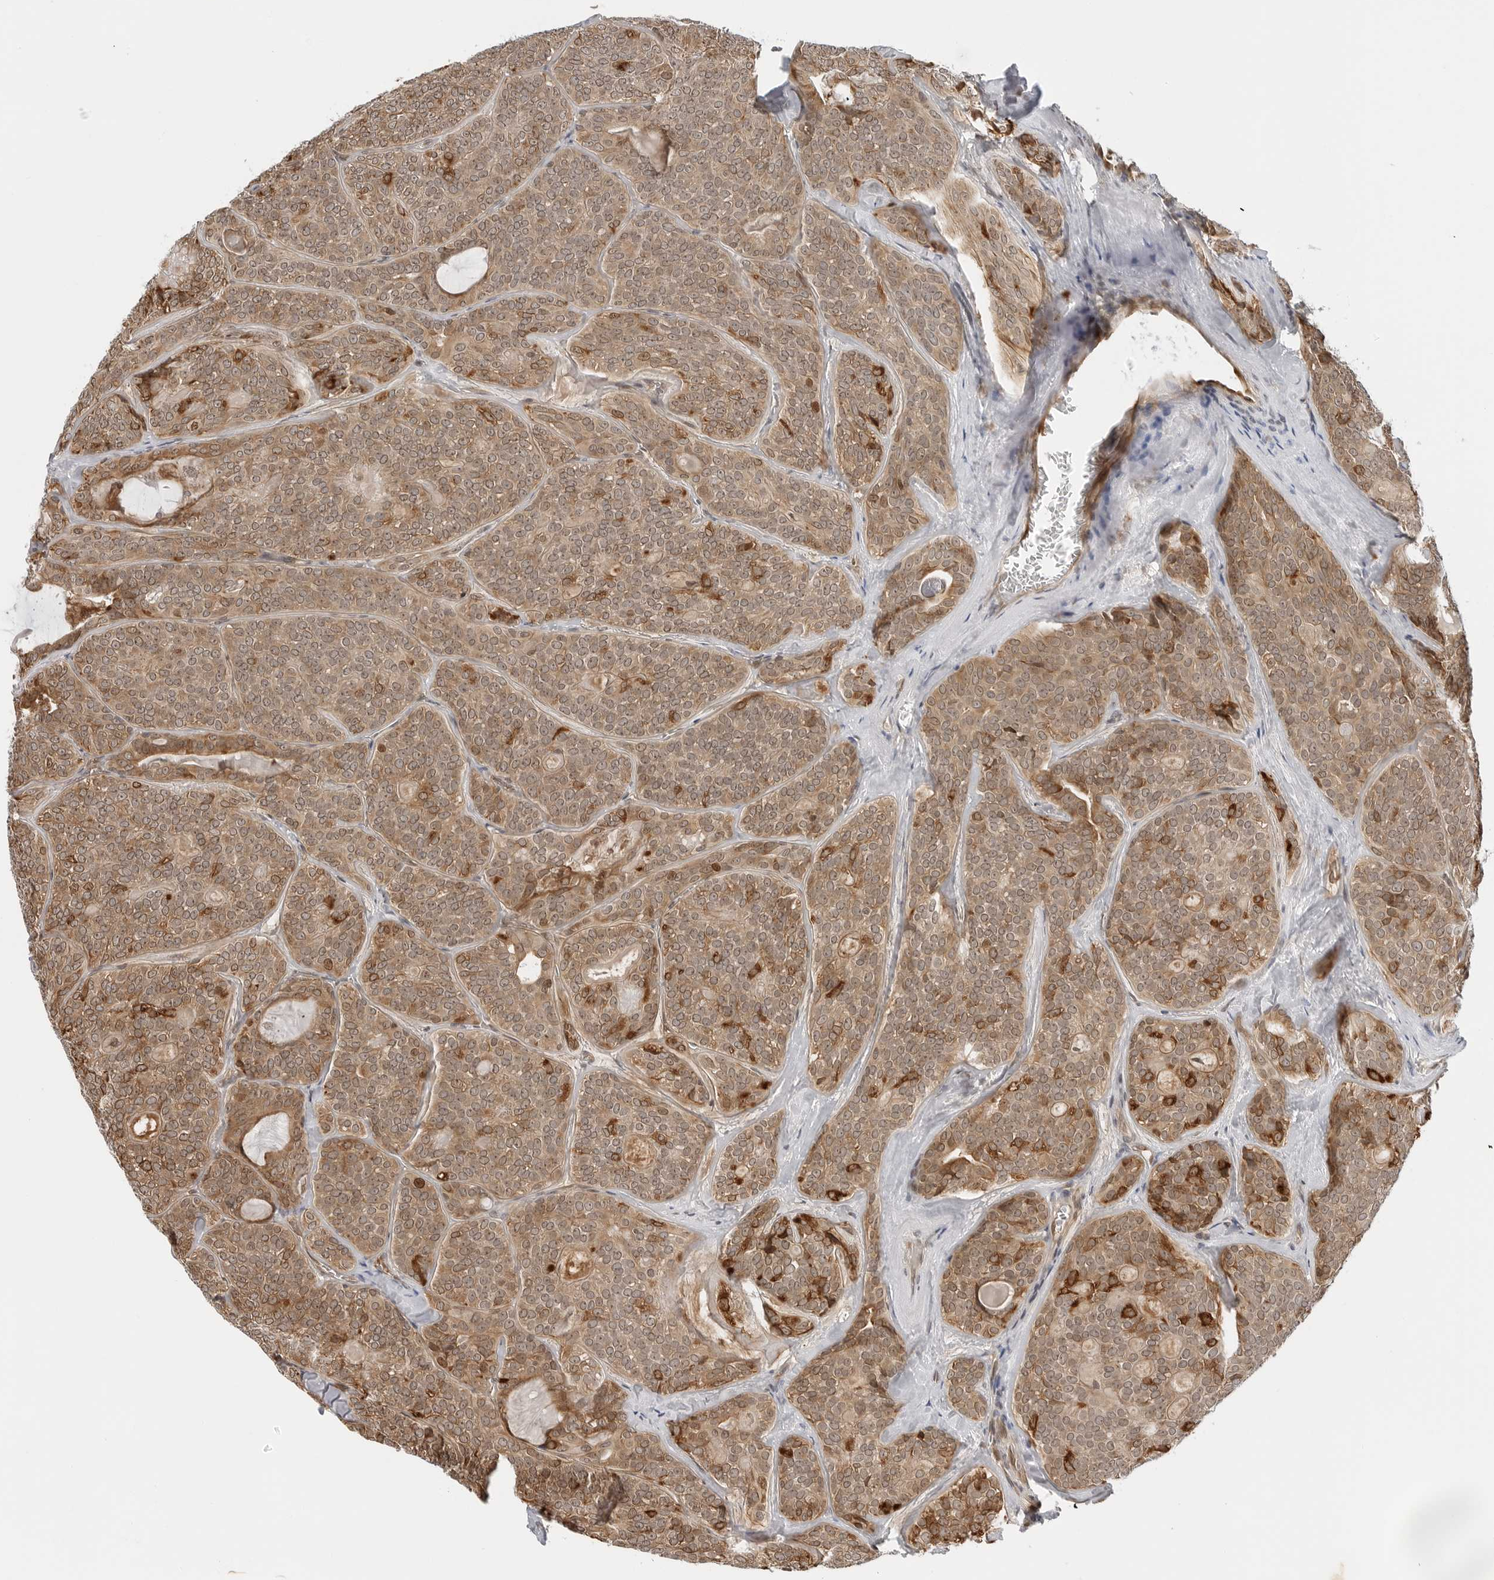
{"staining": {"intensity": "moderate", "quantity": ">75%", "location": "cytoplasmic/membranous,nuclear"}, "tissue": "head and neck cancer", "cell_type": "Tumor cells", "image_type": "cancer", "snomed": [{"axis": "morphology", "description": "Adenocarcinoma, NOS"}, {"axis": "topography", "description": "Head-Neck"}], "caption": "Immunohistochemical staining of human adenocarcinoma (head and neck) shows medium levels of moderate cytoplasmic/membranous and nuclear protein positivity in about >75% of tumor cells.", "gene": "TIPRL", "patient": {"sex": "male", "age": 66}}